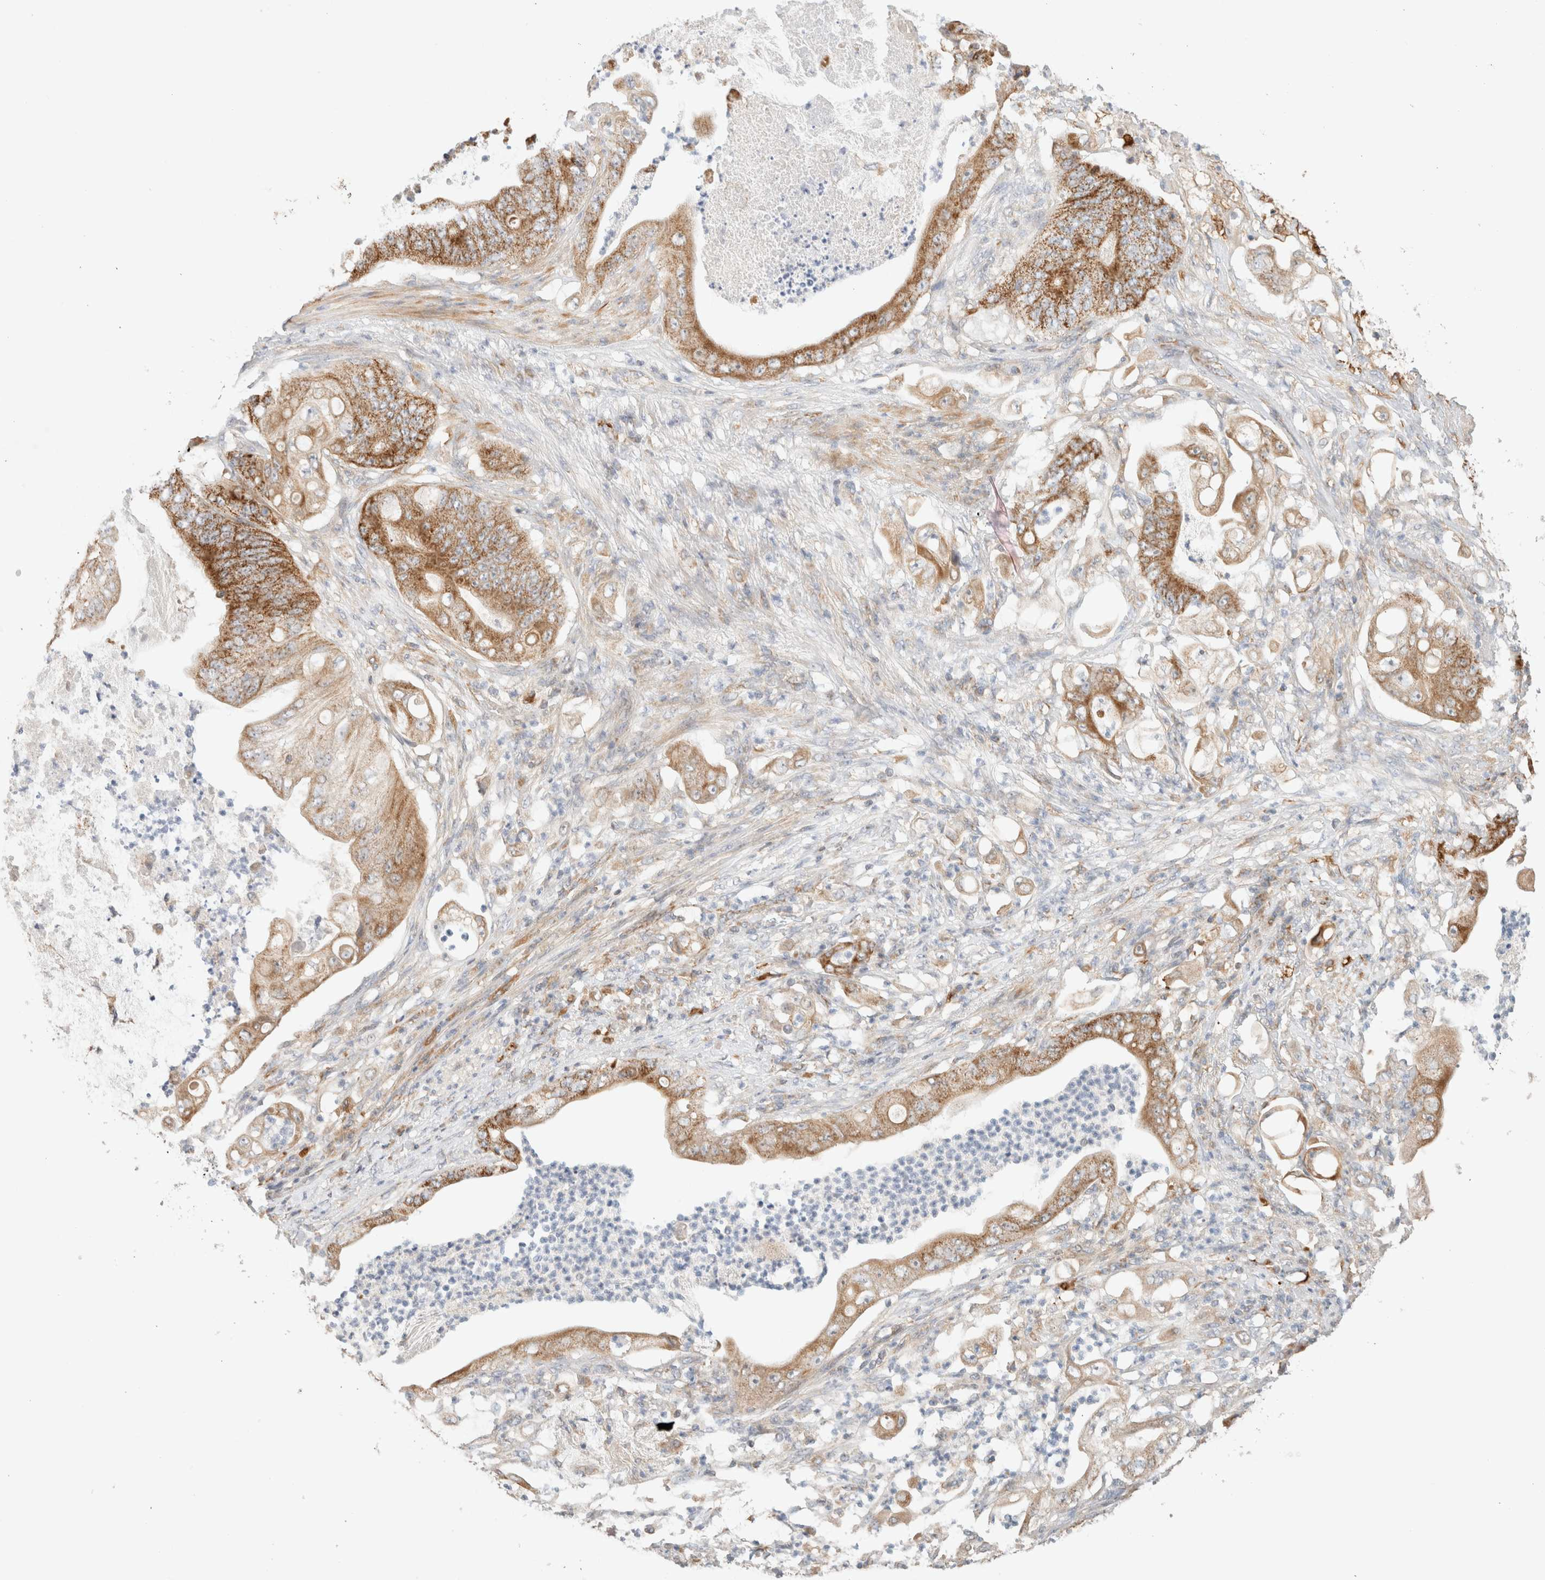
{"staining": {"intensity": "strong", "quantity": ">75%", "location": "cytoplasmic/membranous"}, "tissue": "stomach cancer", "cell_type": "Tumor cells", "image_type": "cancer", "snomed": [{"axis": "morphology", "description": "Adenocarcinoma, NOS"}, {"axis": "topography", "description": "Stomach"}], "caption": "Stomach adenocarcinoma was stained to show a protein in brown. There is high levels of strong cytoplasmic/membranous positivity in approximately >75% of tumor cells. Using DAB (brown) and hematoxylin (blue) stains, captured at high magnification using brightfield microscopy.", "gene": "MRM3", "patient": {"sex": "female", "age": 73}}